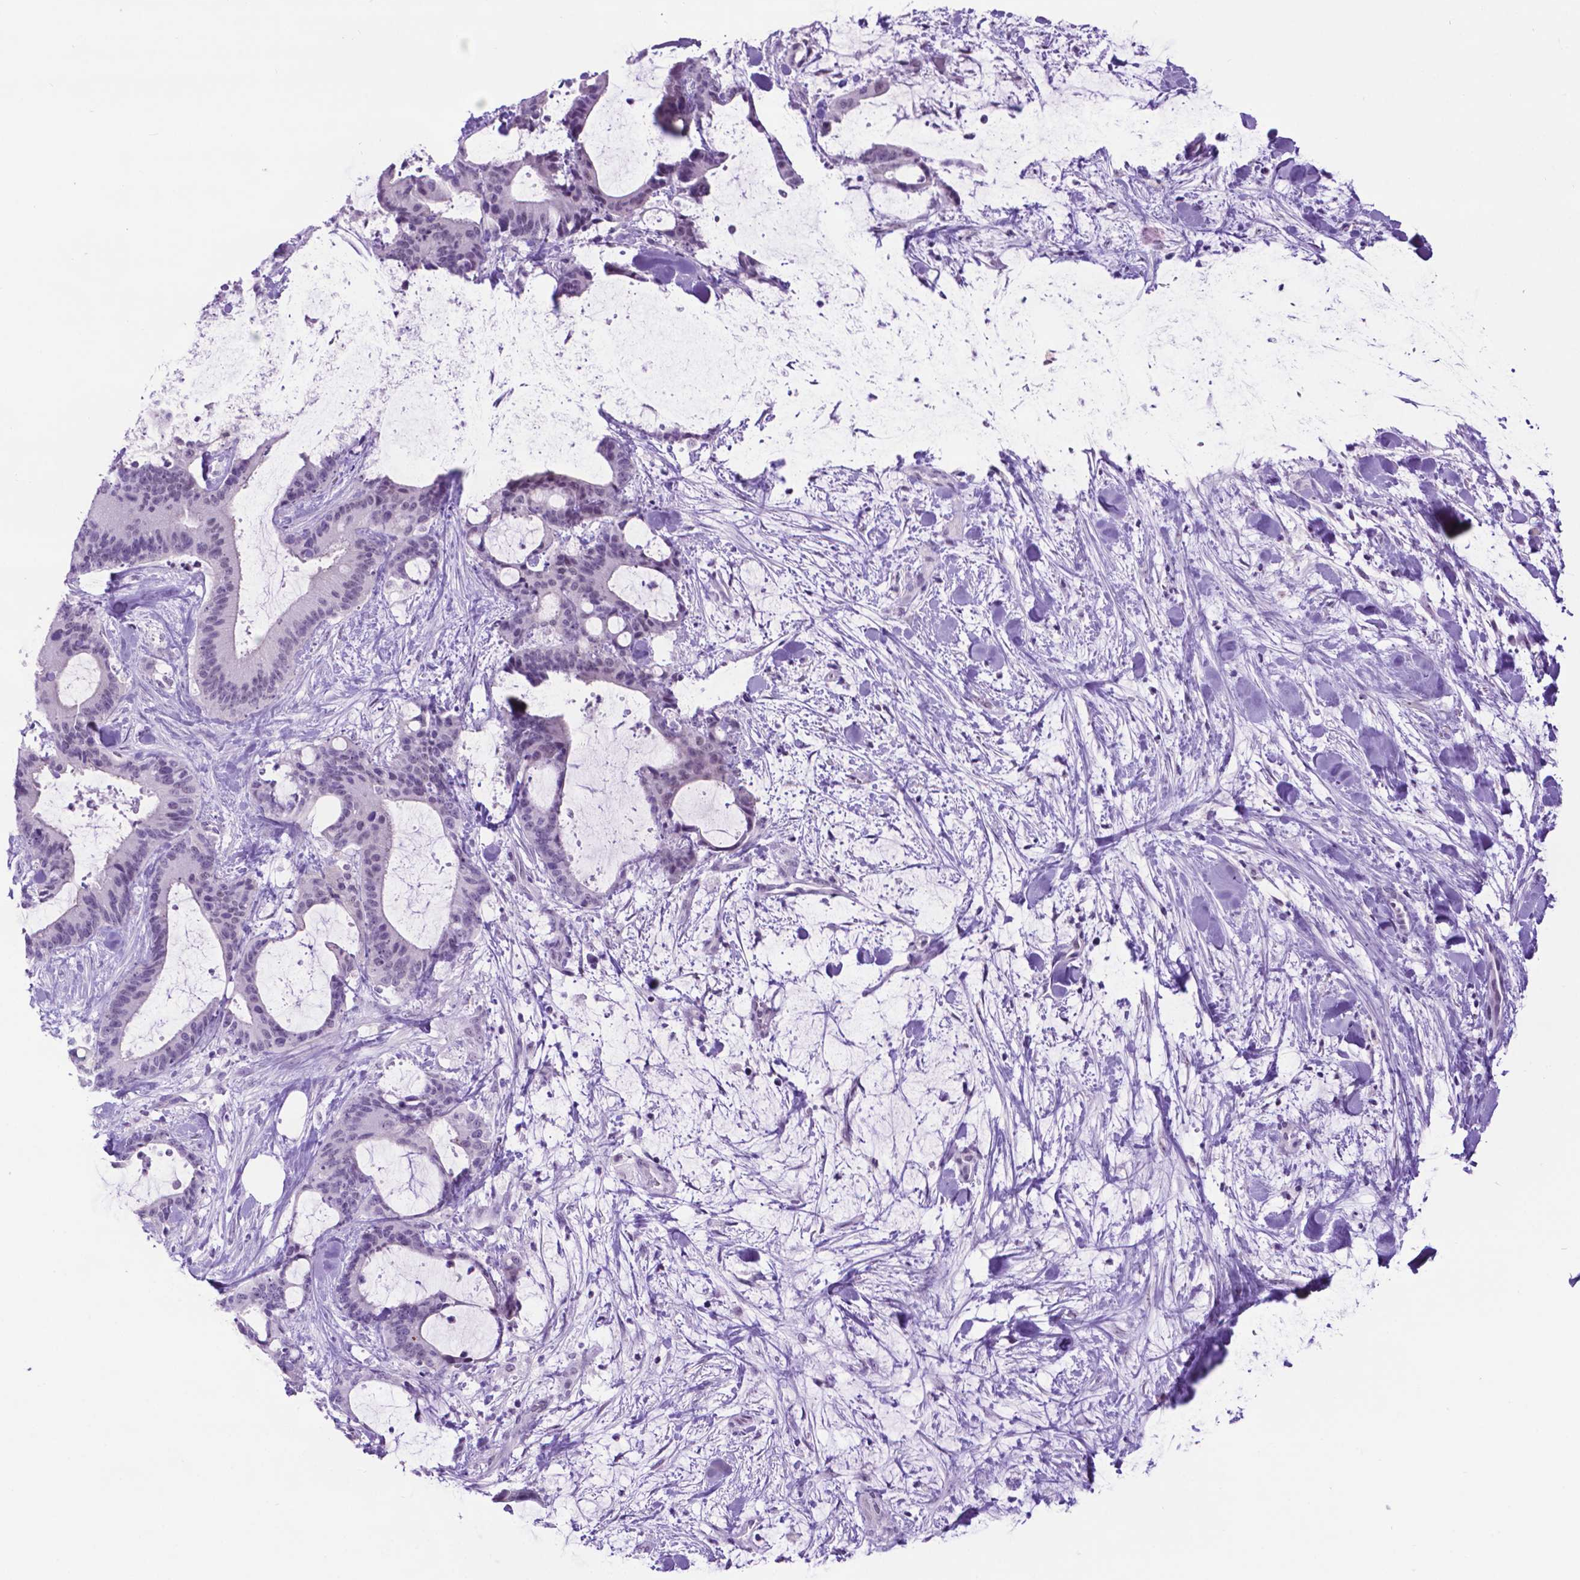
{"staining": {"intensity": "negative", "quantity": "none", "location": "none"}, "tissue": "liver cancer", "cell_type": "Tumor cells", "image_type": "cancer", "snomed": [{"axis": "morphology", "description": "Cholangiocarcinoma"}, {"axis": "topography", "description": "Liver"}], "caption": "This image is of liver cancer stained with immunohistochemistry to label a protein in brown with the nuclei are counter-stained blue. There is no positivity in tumor cells.", "gene": "TACSTD2", "patient": {"sex": "female", "age": 73}}